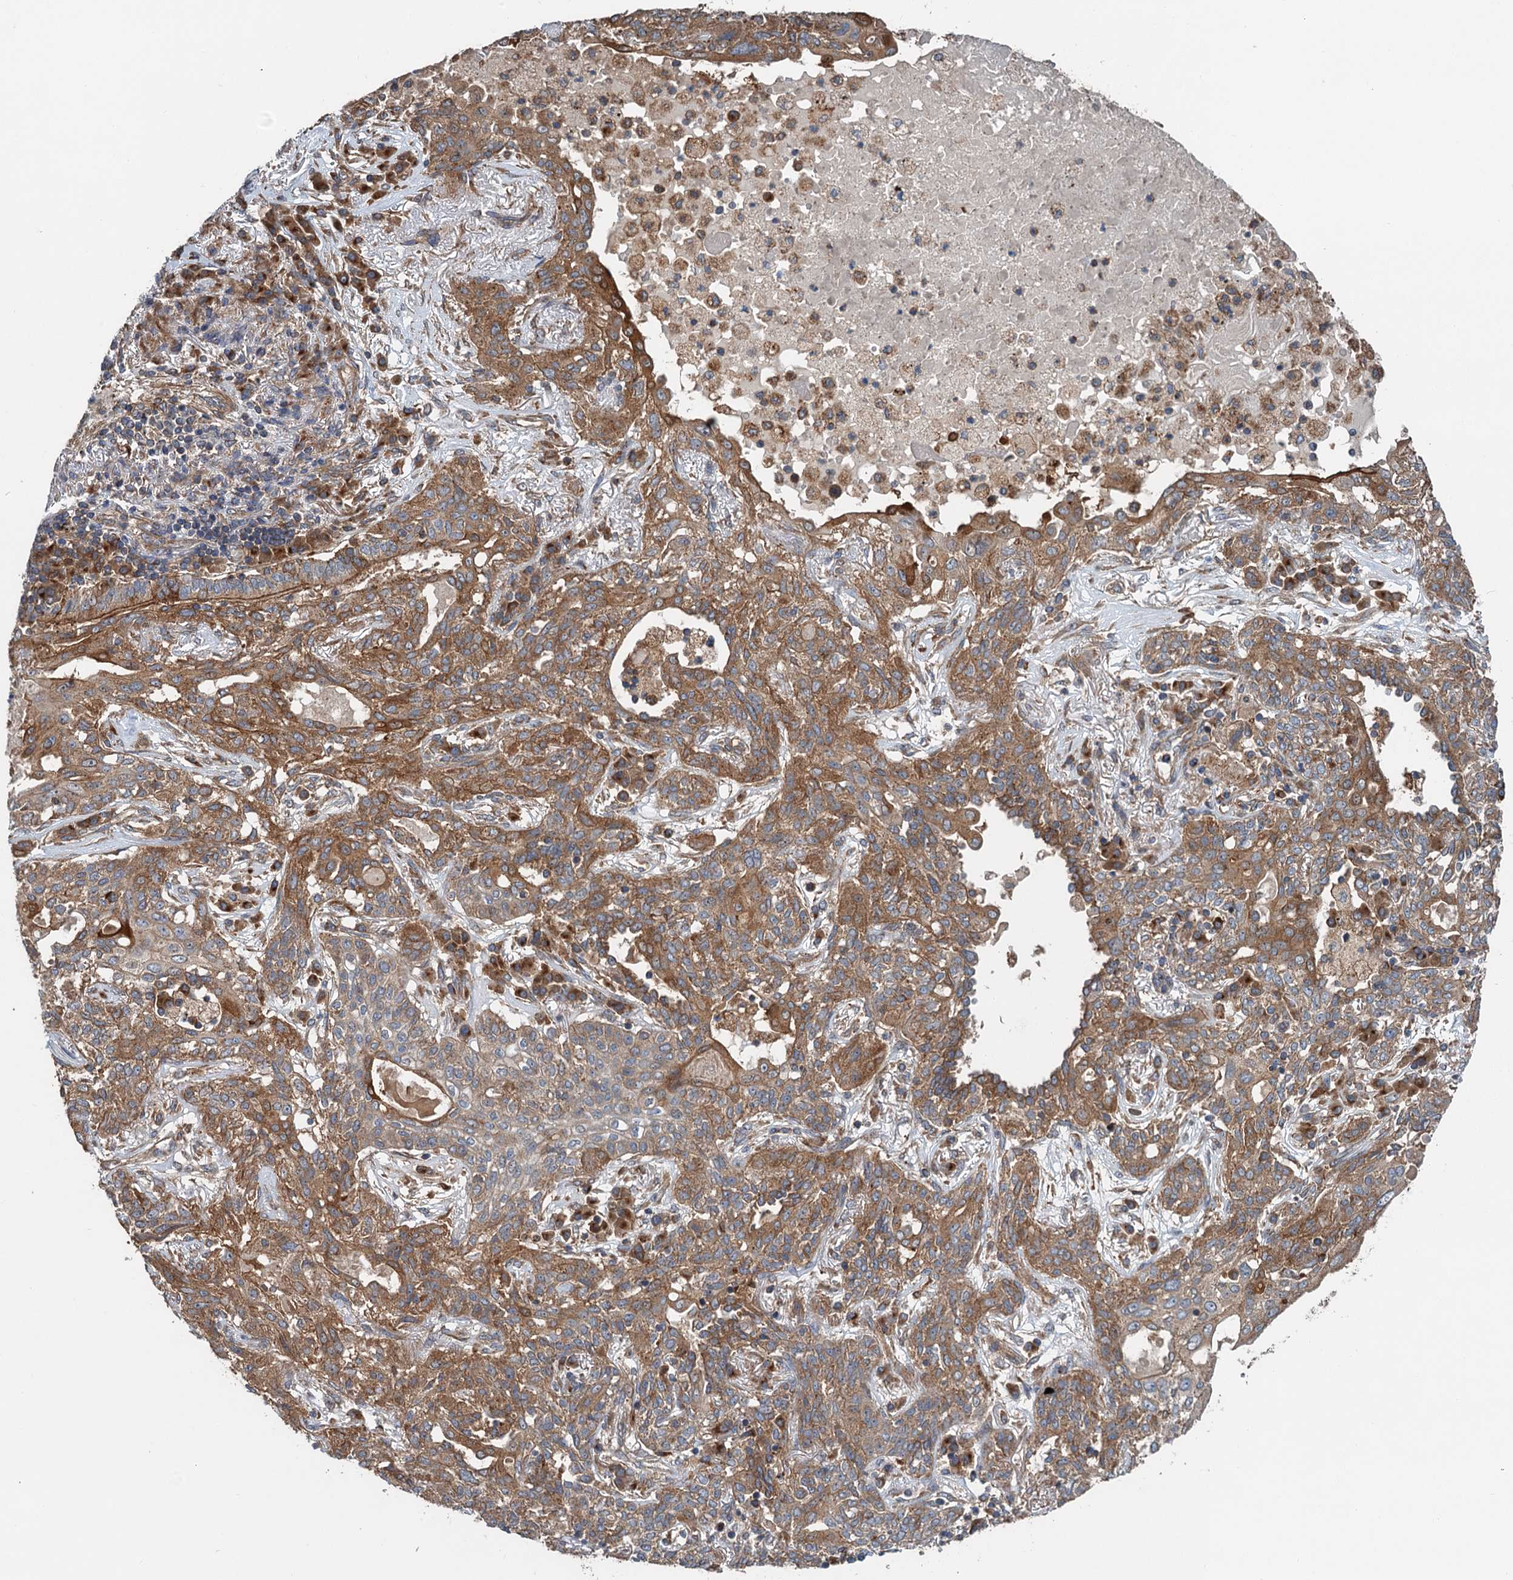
{"staining": {"intensity": "moderate", "quantity": ">75%", "location": "cytoplasmic/membranous"}, "tissue": "lung cancer", "cell_type": "Tumor cells", "image_type": "cancer", "snomed": [{"axis": "morphology", "description": "Squamous cell carcinoma, NOS"}, {"axis": "topography", "description": "Lung"}], "caption": "Tumor cells display moderate cytoplasmic/membranous expression in about >75% of cells in squamous cell carcinoma (lung). Immunohistochemistry (ihc) stains the protein in brown and the nuclei are stained blue.", "gene": "COG3", "patient": {"sex": "female", "age": 70}}